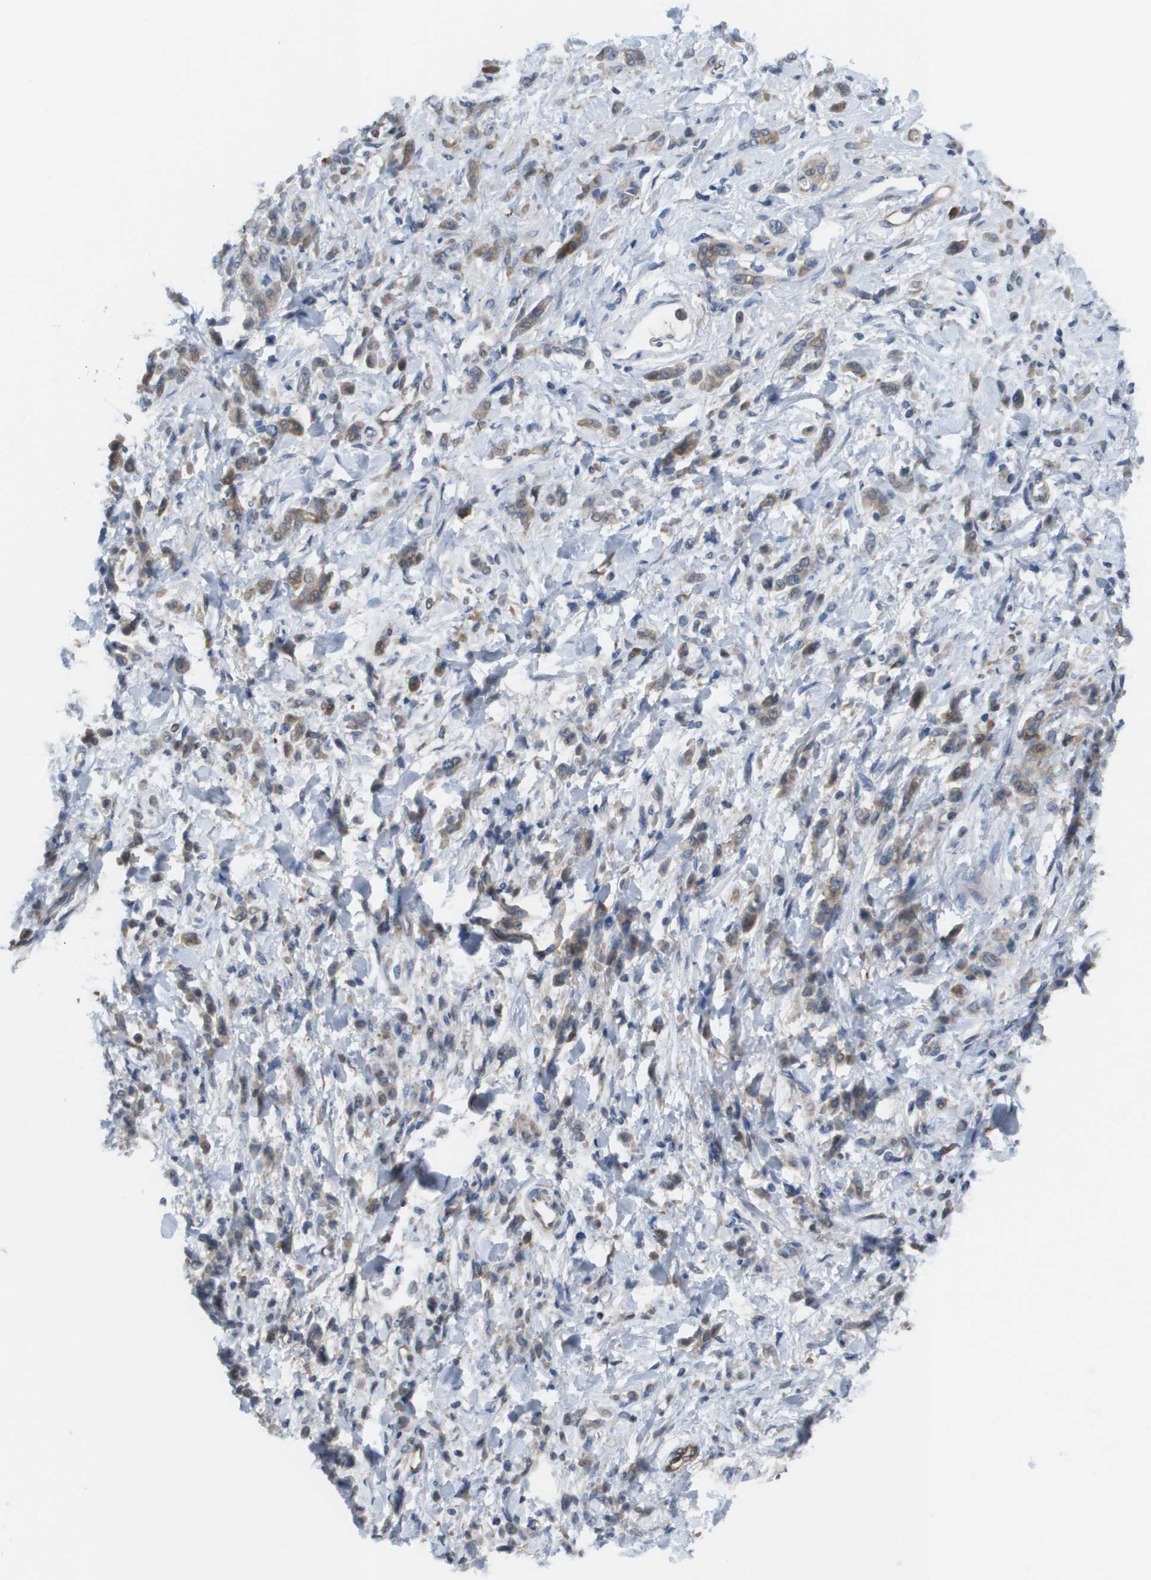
{"staining": {"intensity": "moderate", "quantity": ">75%", "location": "cytoplasmic/membranous"}, "tissue": "stomach cancer", "cell_type": "Tumor cells", "image_type": "cancer", "snomed": [{"axis": "morphology", "description": "Normal tissue, NOS"}, {"axis": "morphology", "description": "Adenocarcinoma, NOS"}, {"axis": "topography", "description": "Stomach"}], "caption": "DAB immunohistochemical staining of human stomach cancer (adenocarcinoma) displays moderate cytoplasmic/membranous protein positivity in approximately >75% of tumor cells.", "gene": "MARCHF8", "patient": {"sex": "male", "age": 82}}